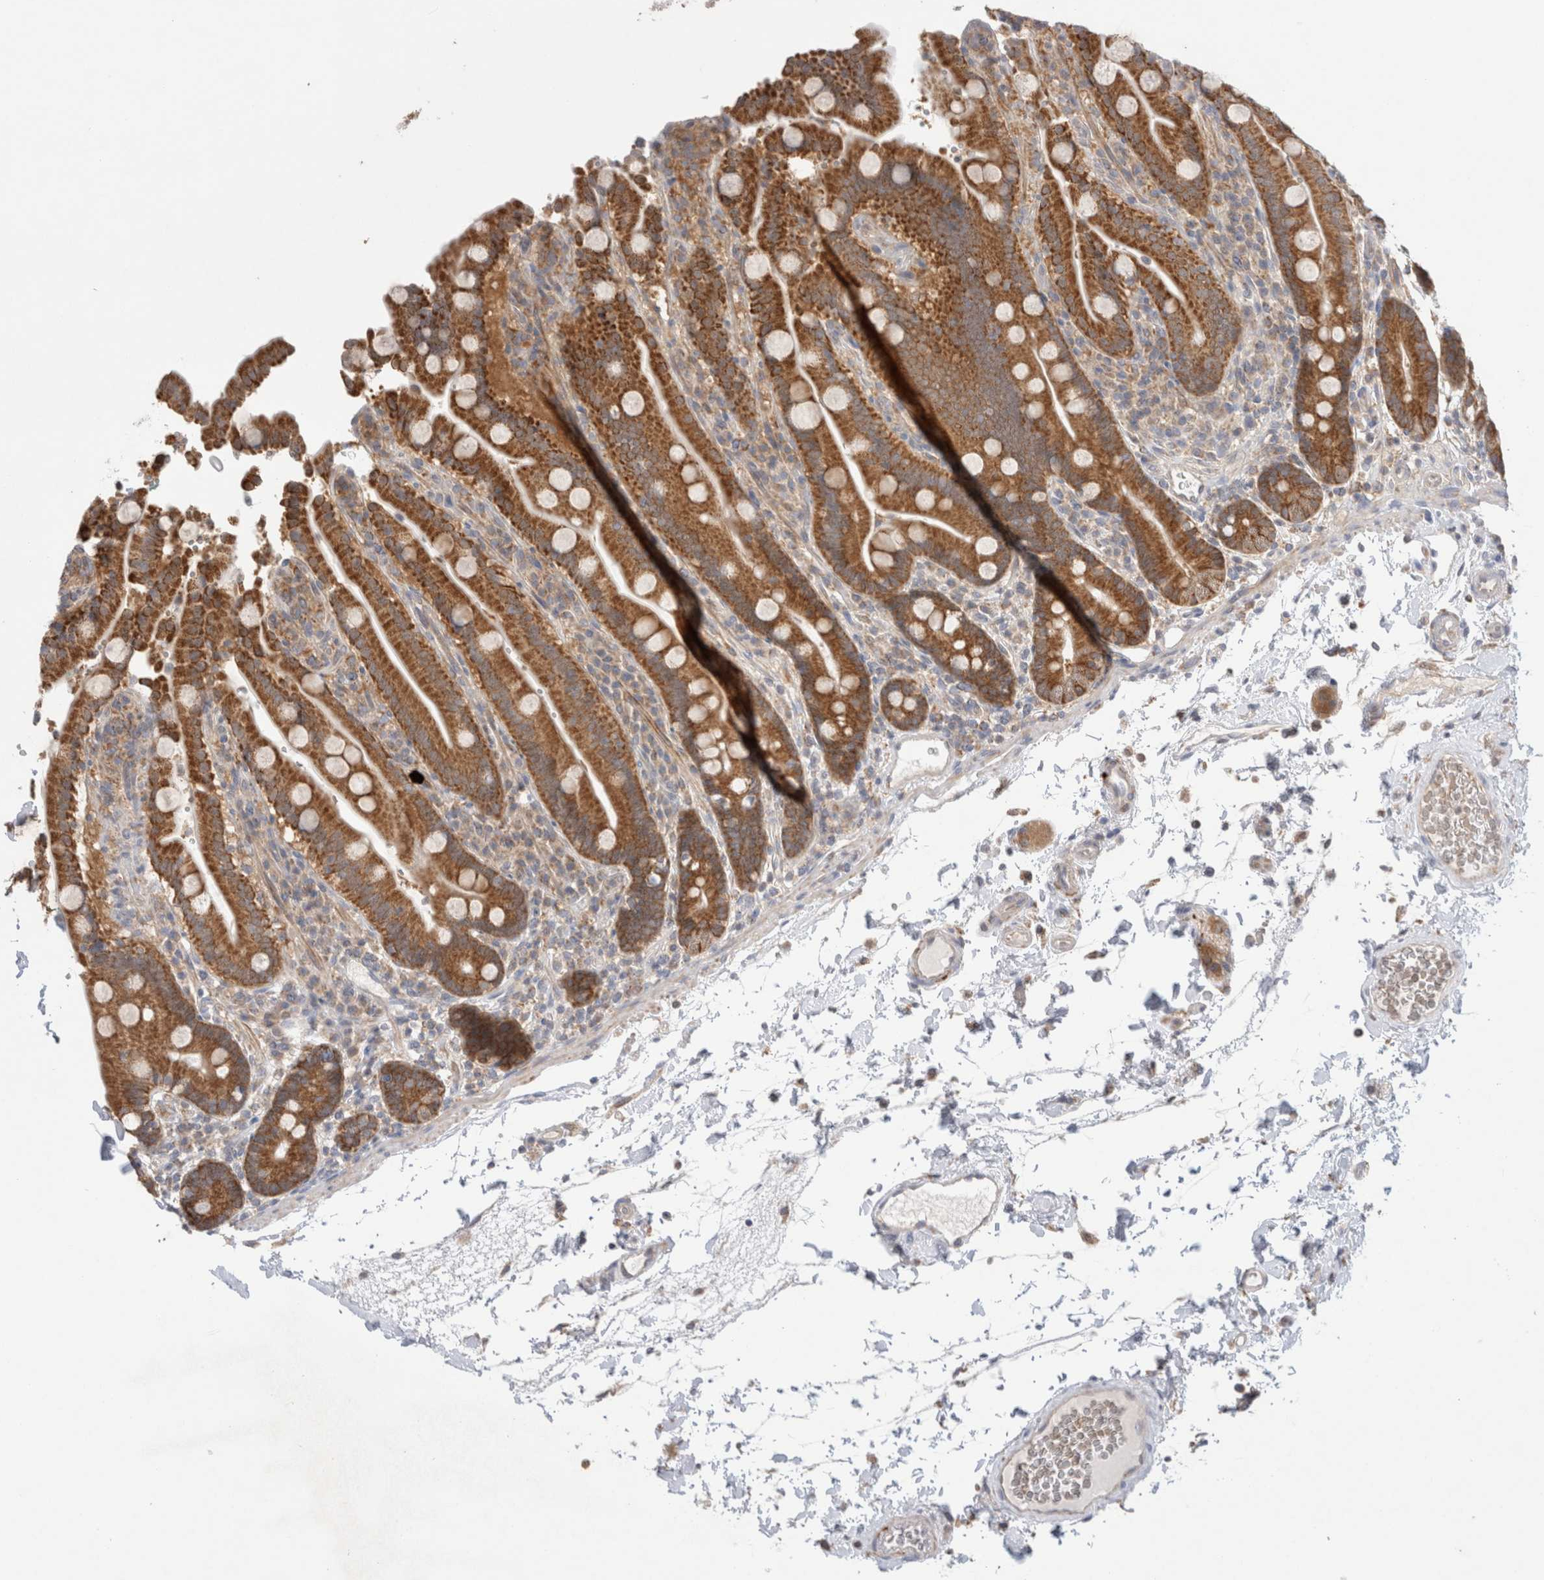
{"staining": {"intensity": "moderate", "quantity": ">75%", "location": "cytoplasmic/membranous"}, "tissue": "duodenum", "cell_type": "Glandular cells", "image_type": "normal", "snomed": [{"axis": "morphology", "description": "Normal tissue, NOS"}, {"axis": "topography", "description": "Small intestine, NOS"}], "caption": "Immunohistochemistry micrograph of benign human duodenum stained for a protein (brown), which shows medium levels of moderate cytoplasmic/membranous expression in about >75% of glandular cells.", "gene": "NDOR1", "patient": {"sex": "female", "age": 71}}